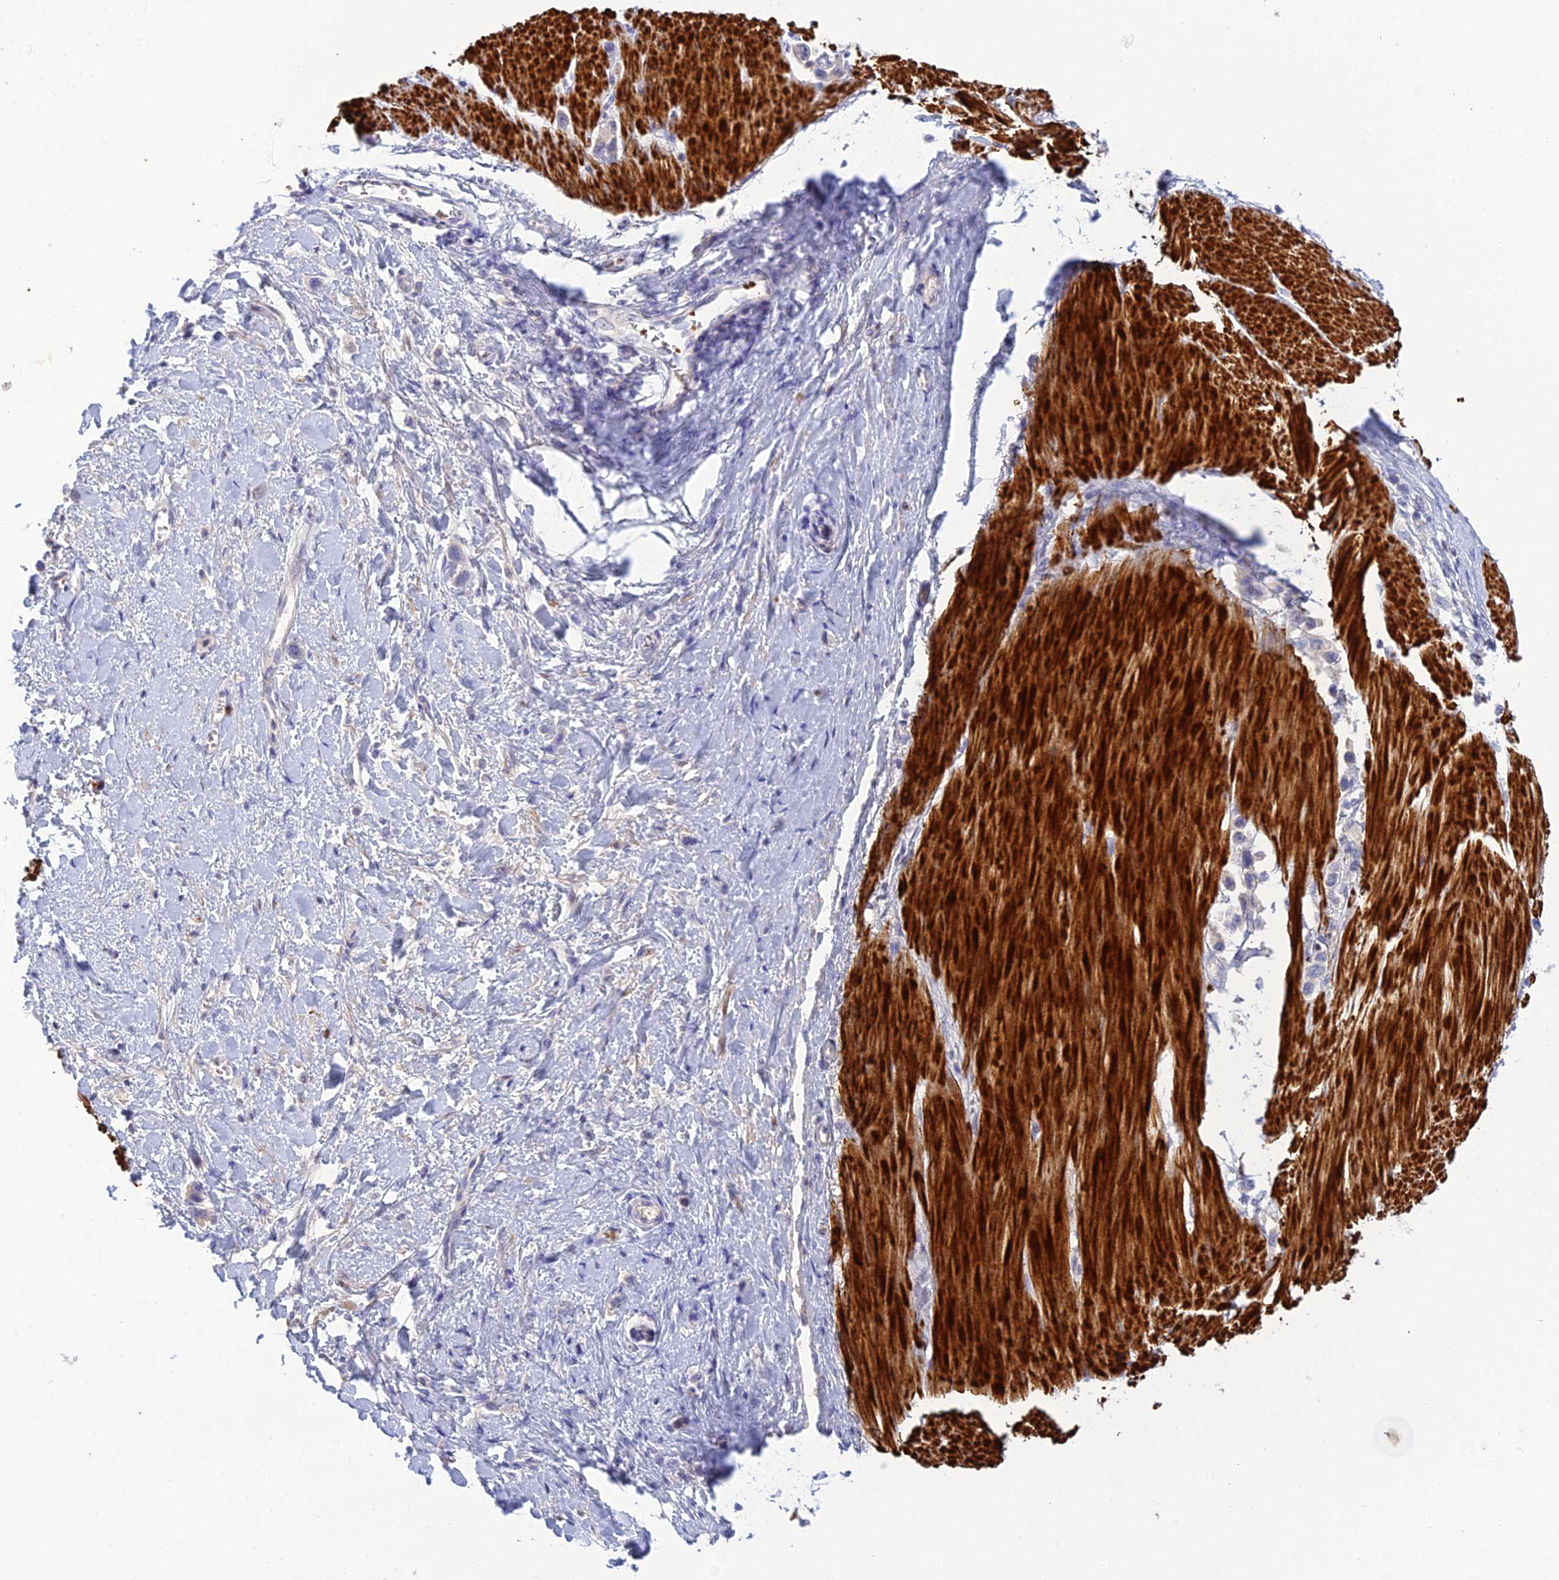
{"staining": {"intensity": "negative", "quantity": "none", "location": "none"}, "tissue": "stomach cancer", "cell_type": "Tumor cells", "image_type": "cancer", "snomed": [{"axis": "morphology", "description": "Adenocarcinoma, NOS"}, {"axis": "topography", "description": "Stomach"}], "caption": "Immunohistochemical staining of stomach cancer (adenocarcinoma) reveals no significant expression in tumor cells. The staining was performed using DAB to visualize the protein expression in brown, while the nuclei were stained in blue with hematoxylin (Magnification: 20x).", "gene": "CLIP4", "patient": {"sex": "female", "age": 65}}